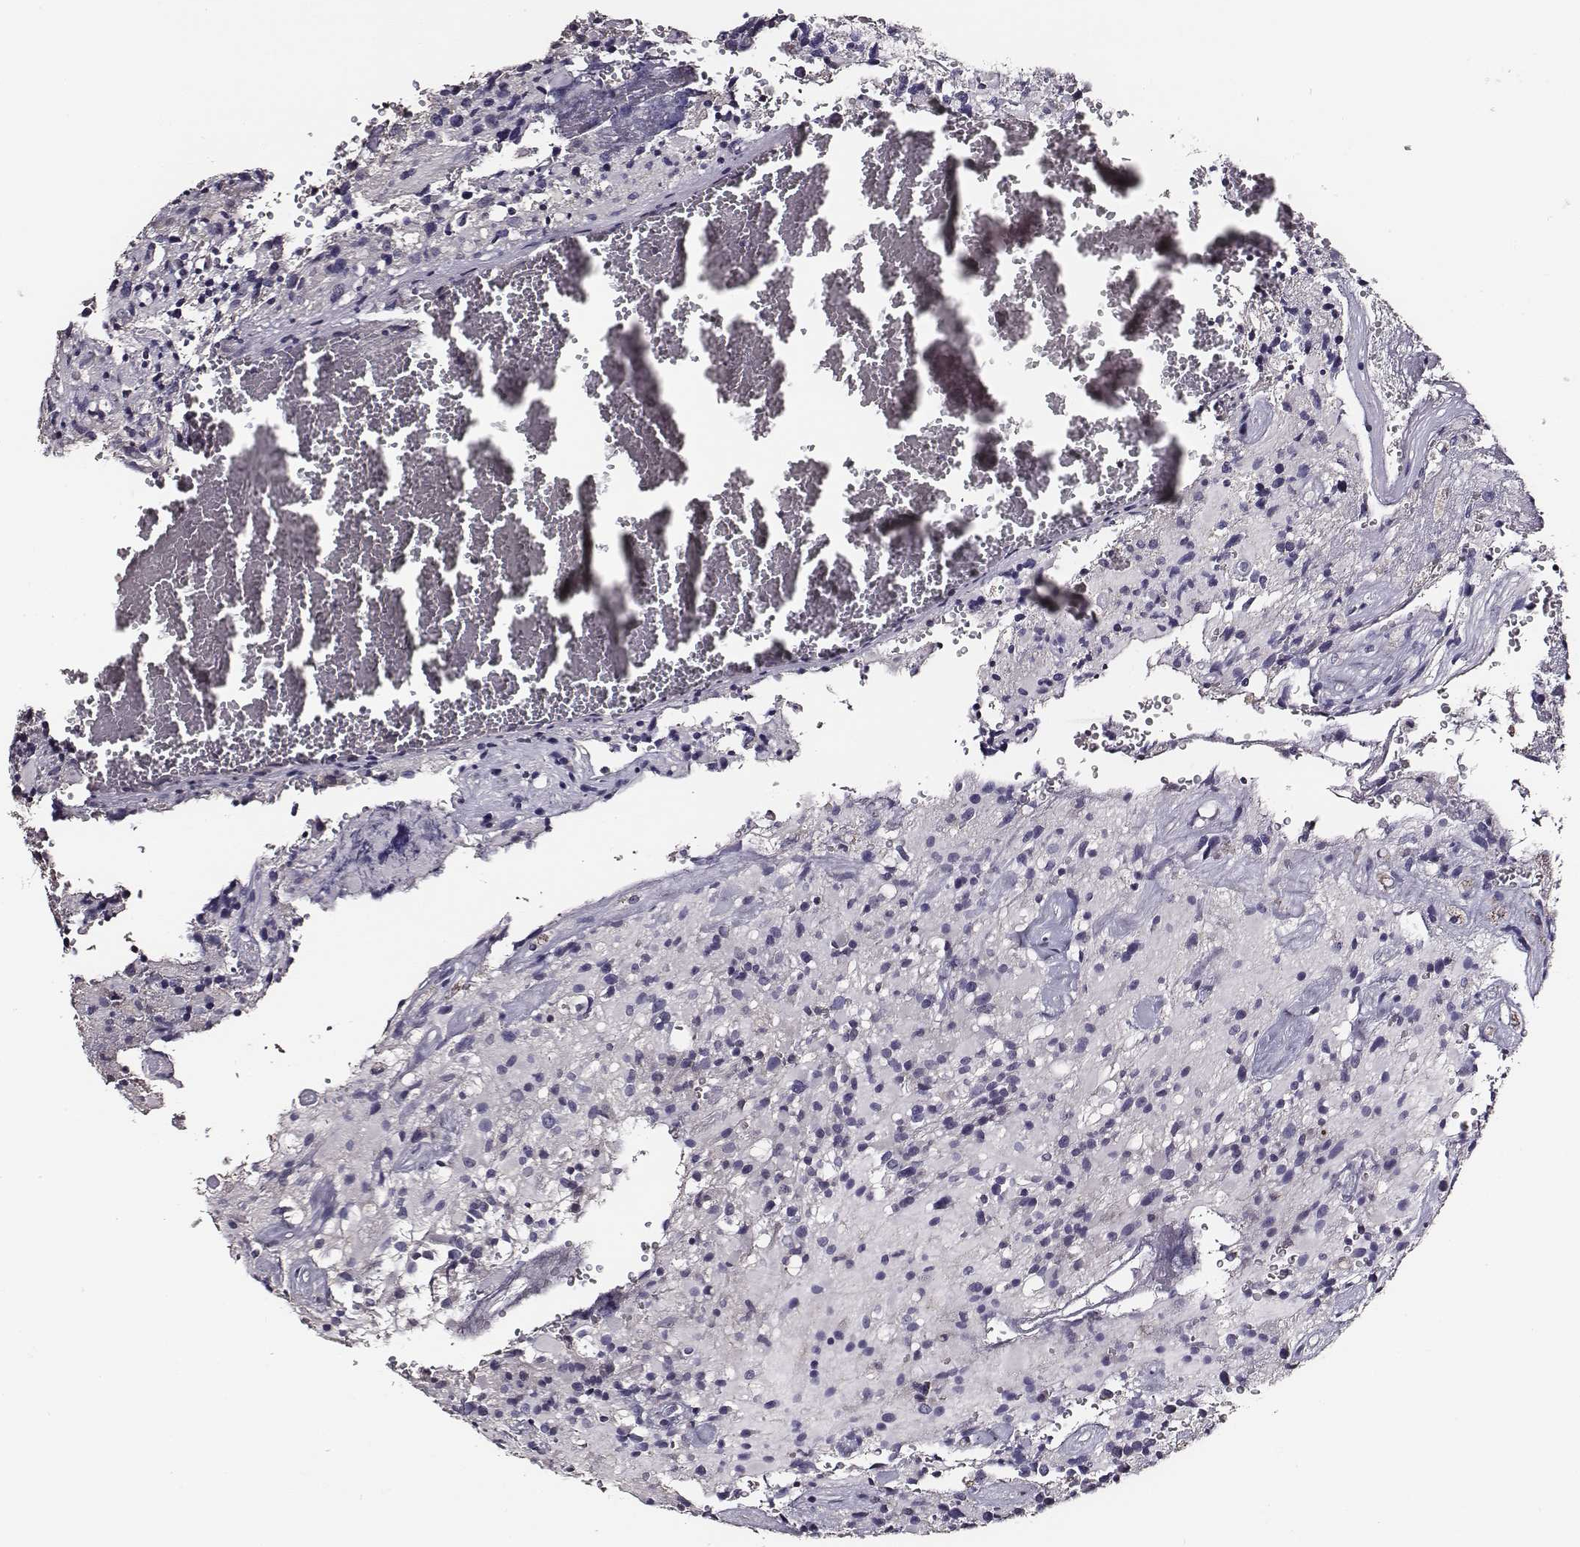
{"staining": {"intensity": "negative", "quantity": "none", "location": "none"}, "tissue": "glioma", "cell_type": "Tumor cells", "image_type": "cancer", "snomed": [{"axis": "morphology", "description": "Glioma, malignant, High grade"}, {"axis": "topography", "description": "Brain"}], "caption": "The histopathology image exhibits no staining of tumor cells in malignant glioma (high-grade).", "gene": "AADAT", "patient": {"sex": "female", "age": 40}}